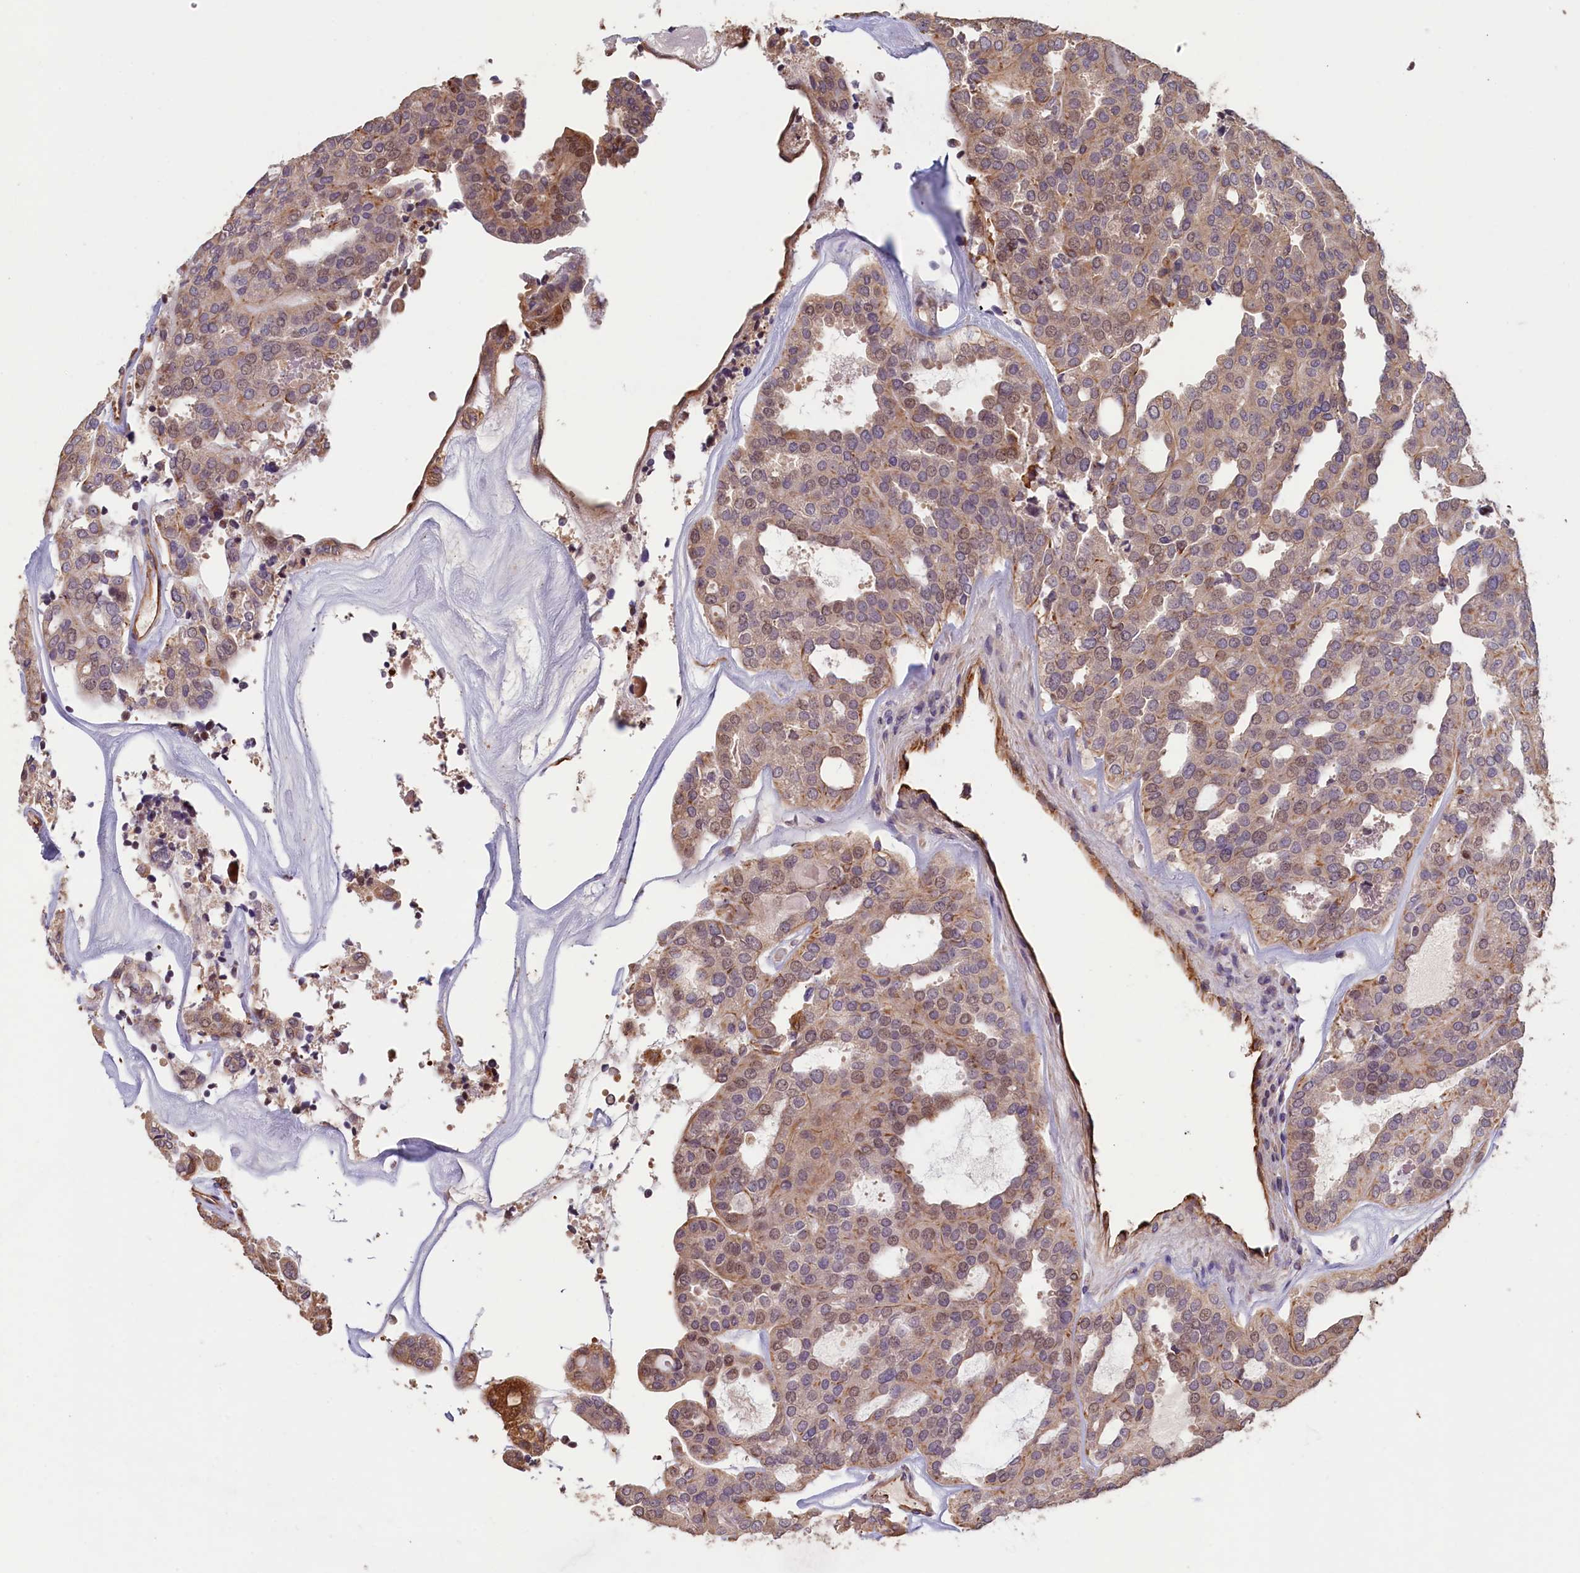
{"staining": {"intensity": "weak", "quantity": ">75%", "location": "cytoplasmic/membranous"}, "tissue": "thyroid cancer", "cell_type": "Tumor cells", "image_type": "cancer", "snomed": [{"axis": "morphology", "description": "Follicular adenoma carcinoma, NOS"}, {"axis": "topography", "description": "Thyroid gland"}], "caption": "Follicular adenoma carcinoma (thyroid) was stained to show a protein in brown. There is low levels of weak cytoplasmic/membranous expression in approximately >75% of tumor cells.", "gene": "ACSBG1", "patient": {"sex": "male", "age": 75}}